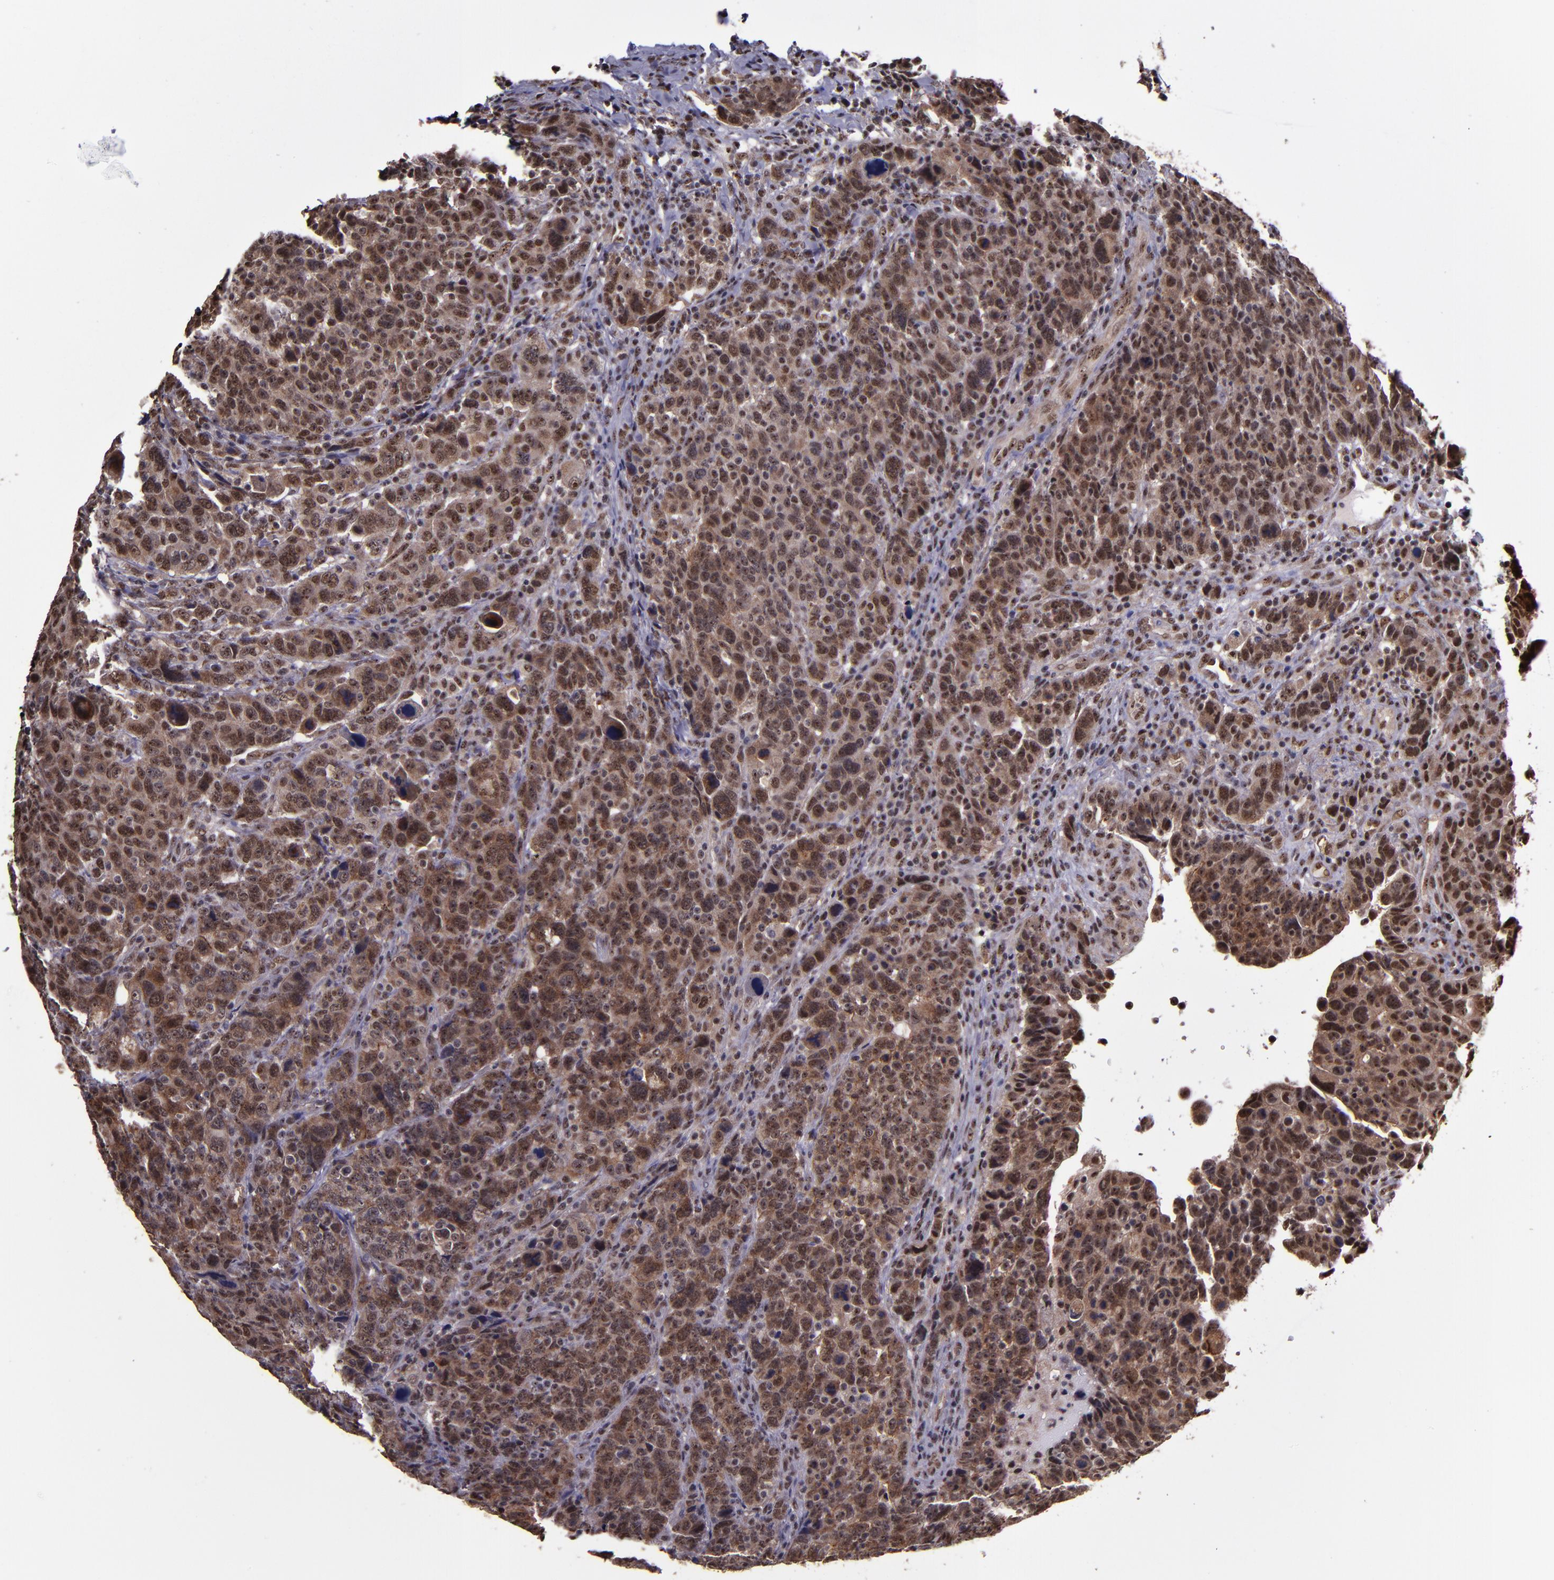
{"staining": {"intensity": "moderate", "quantity": ">75%", "location": "cytoplasmic/membranous,nuclear"}, "tissue": "breast cancer", "cell_type": "Tumor cells", "image_type": "cancer", "snomed": [{"axis": "morphology", "description": "Duct carcinoma"}, {"axis": "topography", "description": "Breast"}], "caption": "Protein analysis of breast cancer tissue displays moderate cytoplasmic/membranous and nuclear staining in approximately >75% of tumor cells.", "gene": "CECR2", "patient": {"sex": "female", "age": 37}}